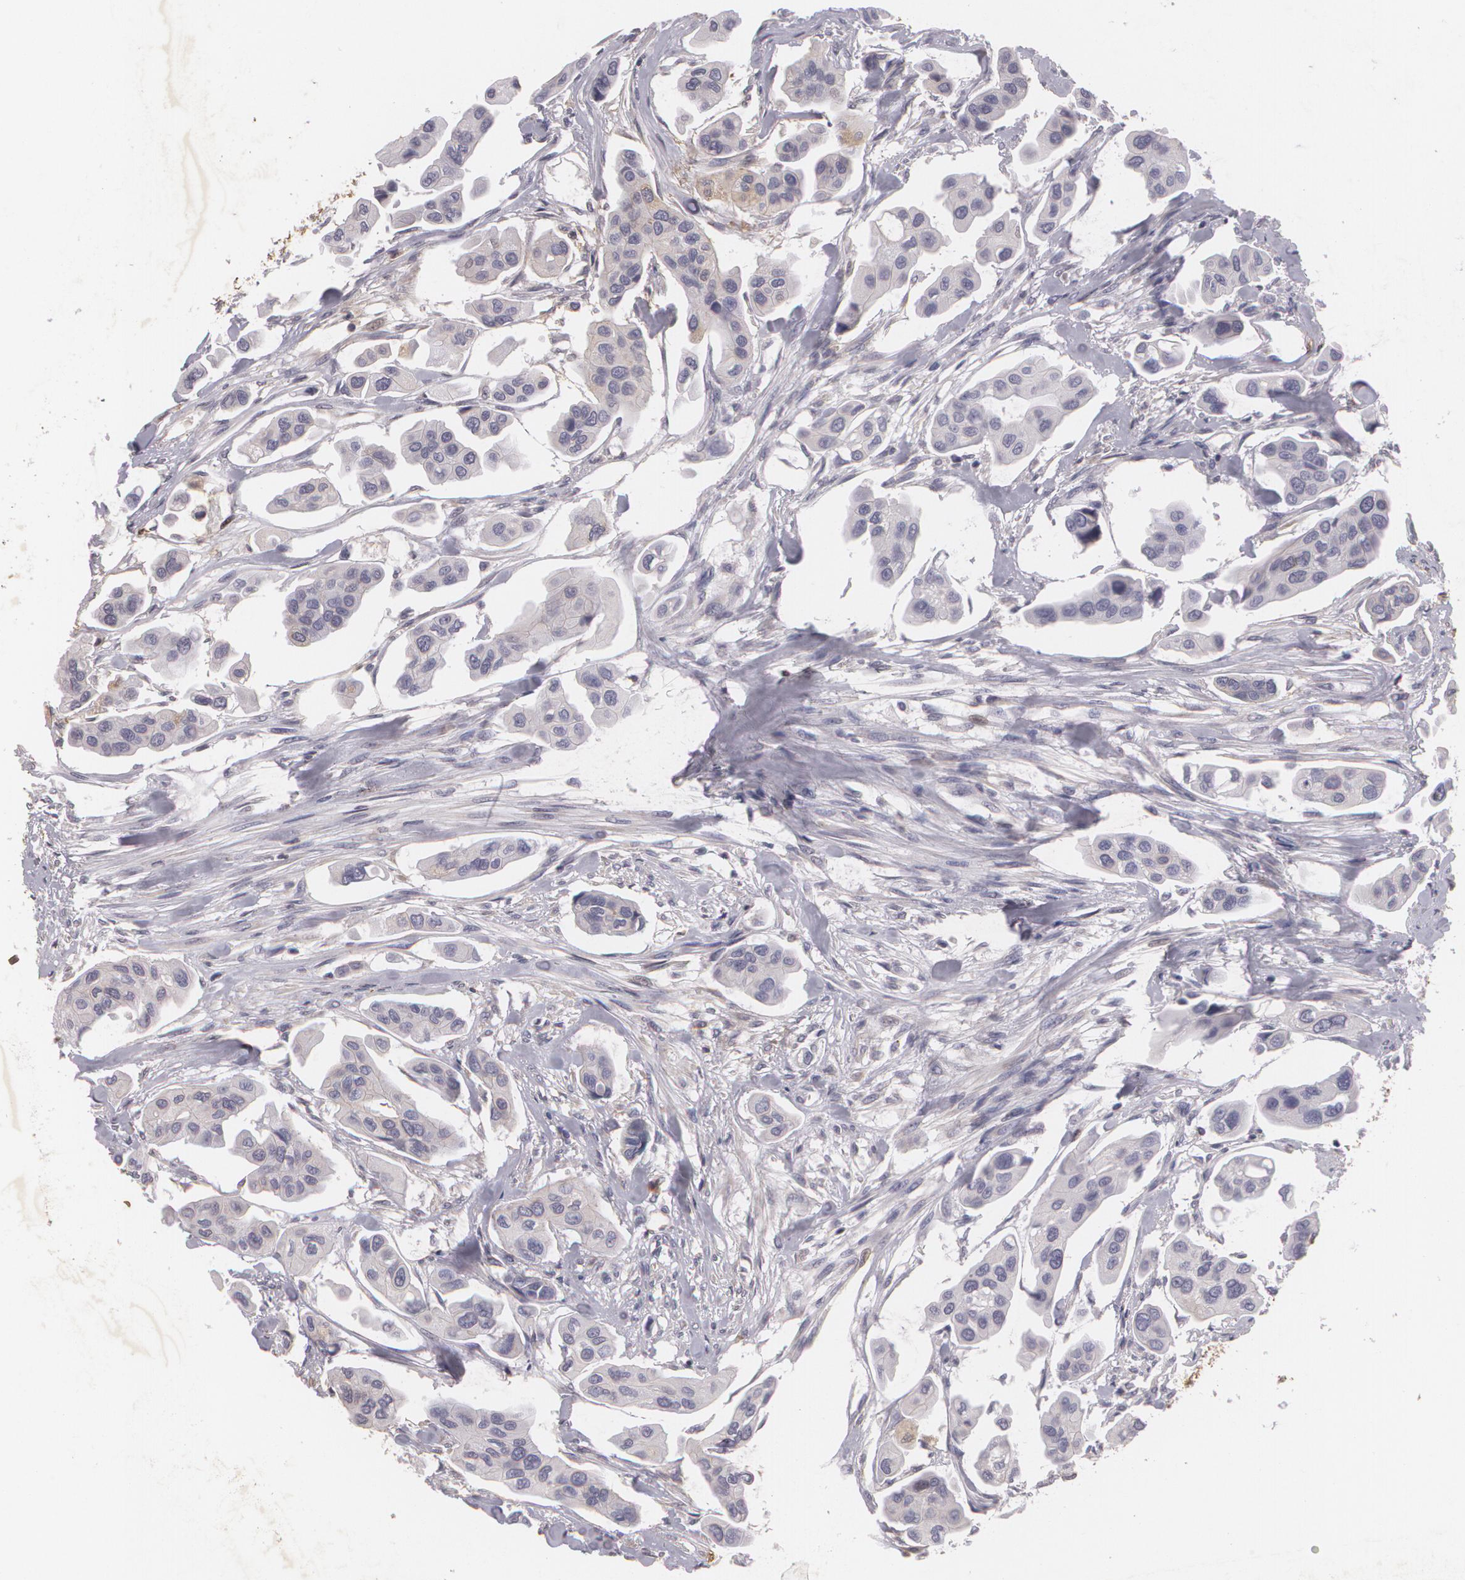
{"staining": {"intensity": "negative", "quantity": "none", "location": "none"}, "tissue": "urothelial cancer", "cell_type": "Tumor cells", "image_type": "cancer", "snomed": [{"axis": "morphology", "description": "Adenocarcinoma, NOS"}, {"axis": "topography", "description": "Urinary bladder"}], "caption": "This is an immunohistochemistry photomicrograph of adenocarcinoma. There is no staining in tumor cells.", "gene": "KCNA4", "patient": {"sex": "male", "age": 61}}